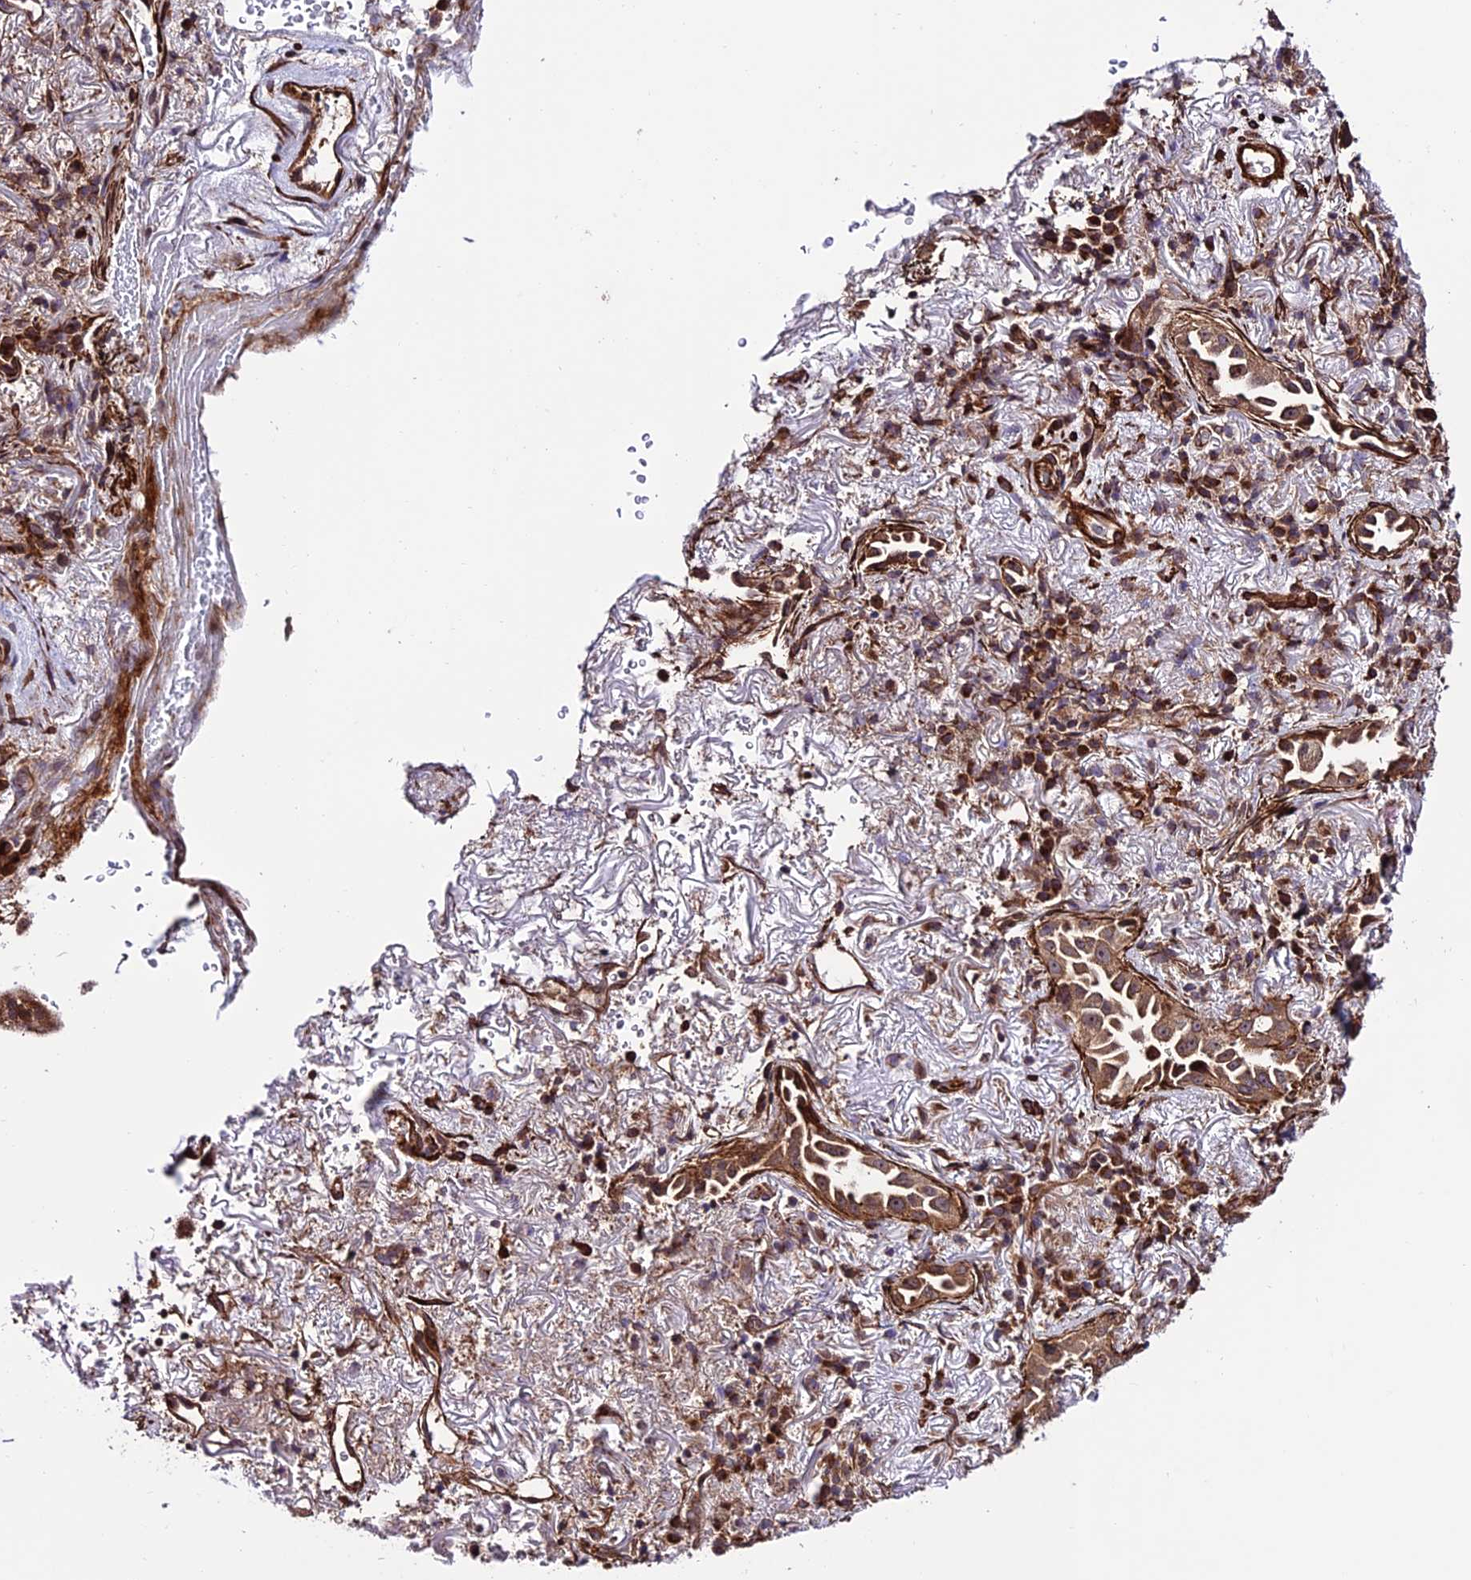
{"staining": {"intensity": "moderate", "quantity": ">75%", "location": "cytoplasmic/membranous"}, "tissue": "lung cancer", "cell_type": "Tumor cells", "image_type": "cancer", "snomed": [{"axis": "morphology", "description": "Adenocarcinoma, NOS"}, {"axis": "topography", "description": "Lung"}], "caption": "Lung cancer (adenocarcinoma) was stained to show a protein in brown. There is medium levels of moderate cytoplasmic/membranous positivity in approximately >75% of tumor cells.", "gene": "TNIP3", "patient": {"sex": "female", "age": 69}}